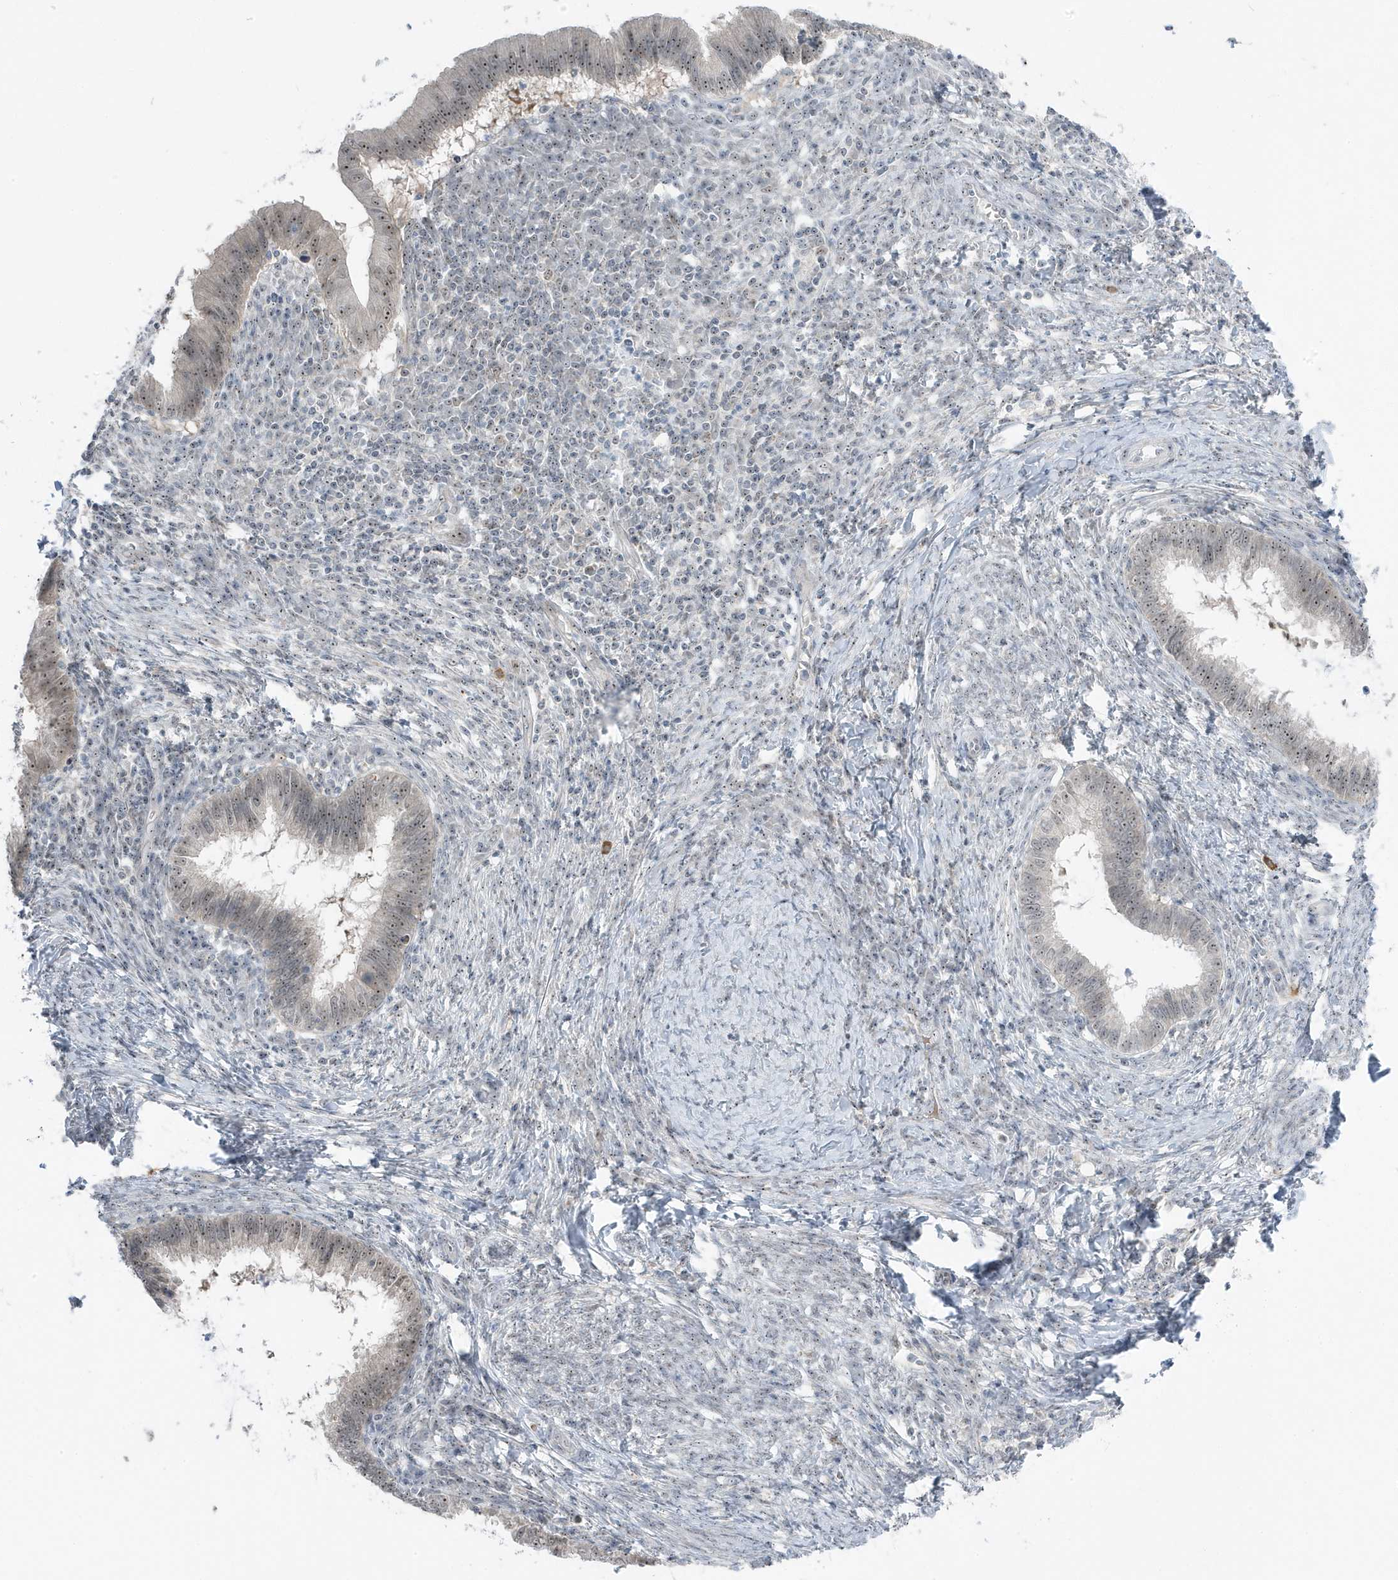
{"staining": {"intensity": "moderate", "quantity": "25%-75%", "location": "nuclear"}, "tissue": "cervical cancer", "cell_type": "Tumor cells", "image_type": "cancer", "snomed": [{"axis": "morphology", "description": "Adenocarcinoma, NOS"}, {"axis": "topography", "description": "Cervix"}], "caption": "Cervical adenocarcinoma stained with a brown dye exhibits moderate nuclear positive expression in approximately 25%-75% of tumor cells.", "gene": "TSEN15", "patient": {"sex": "female", "age": 36}}